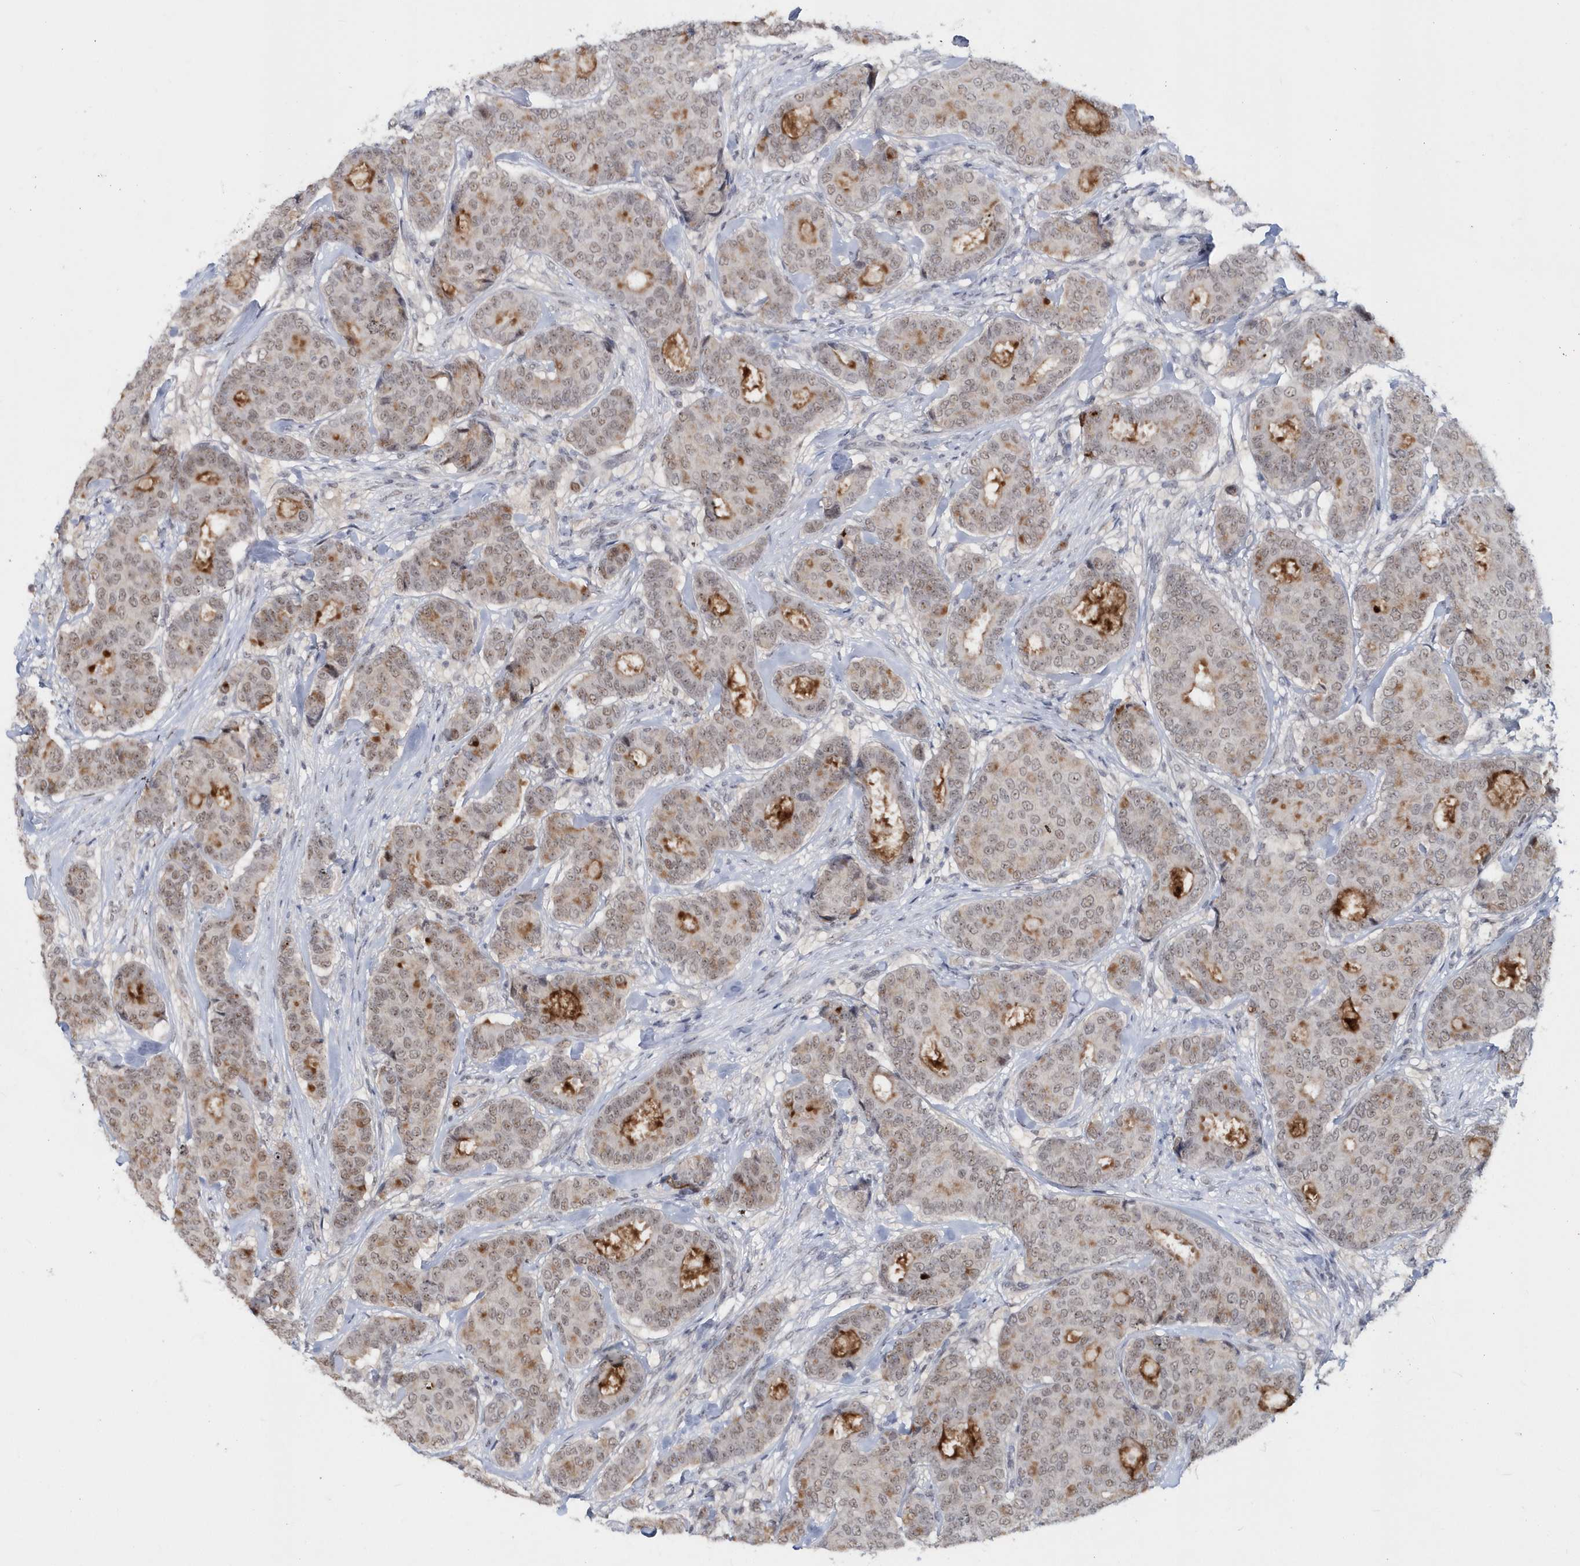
{"staining": {"intensity": "moderate", "quantity": "<25%", "location": "cytoplasmic/membranous,nuclear"}, "tissue": "breast cancer", "cell_type": "Tumor cells", "image_type": "cancer", "snomed": [{"axis": "morphology", "description": "Duct carcinoma"}, {"axis": "topography", "description": "Breast"}], "caption": "Protein expression analysis of human infiltrating ductal carcinoma (breast) reveals moderate cytoplasmic/membranous and nuclear expression in about <25% of tumor cells.", "gene": "ASCL4", "patient": {"sex": "female", "age": 75}}